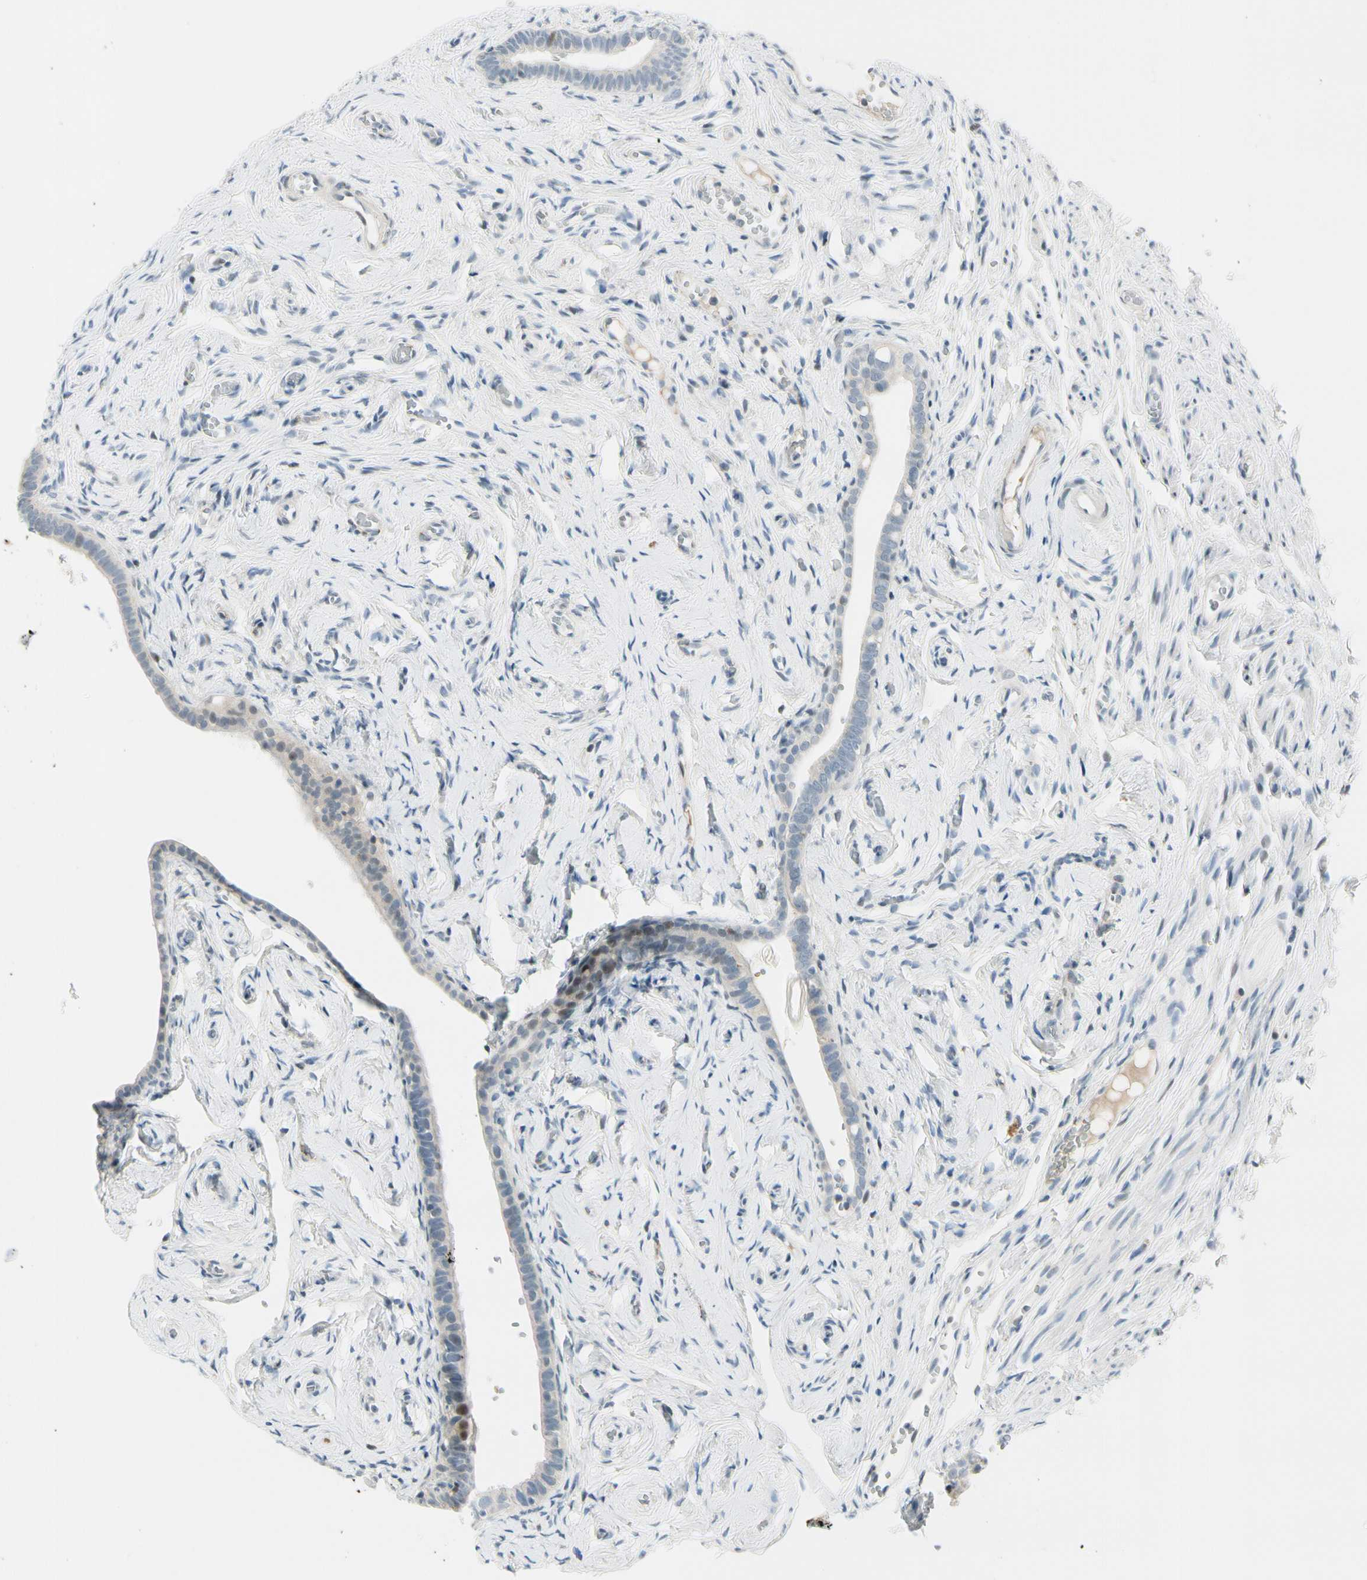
{"staining": {"intensity": "negative", "quantity": "none", "location": "none"}, "tissue": "fallopian tube", "cell_type": "Glandular cells", "image_type": "normal", "snomed": [{"axis": "morphology", "description": "Normal tissue, NOS"}, {"axis": "topography", "description": "Fallopian tube"}], "caption": "Protein analysis of unremarkable fallopian tube reveals no significant expression in glandular cells. (DAB IHC with hematoxylin counter stain).", "gene": "B4GALNT1", "patient": {"sex": "female", "age": 71}}